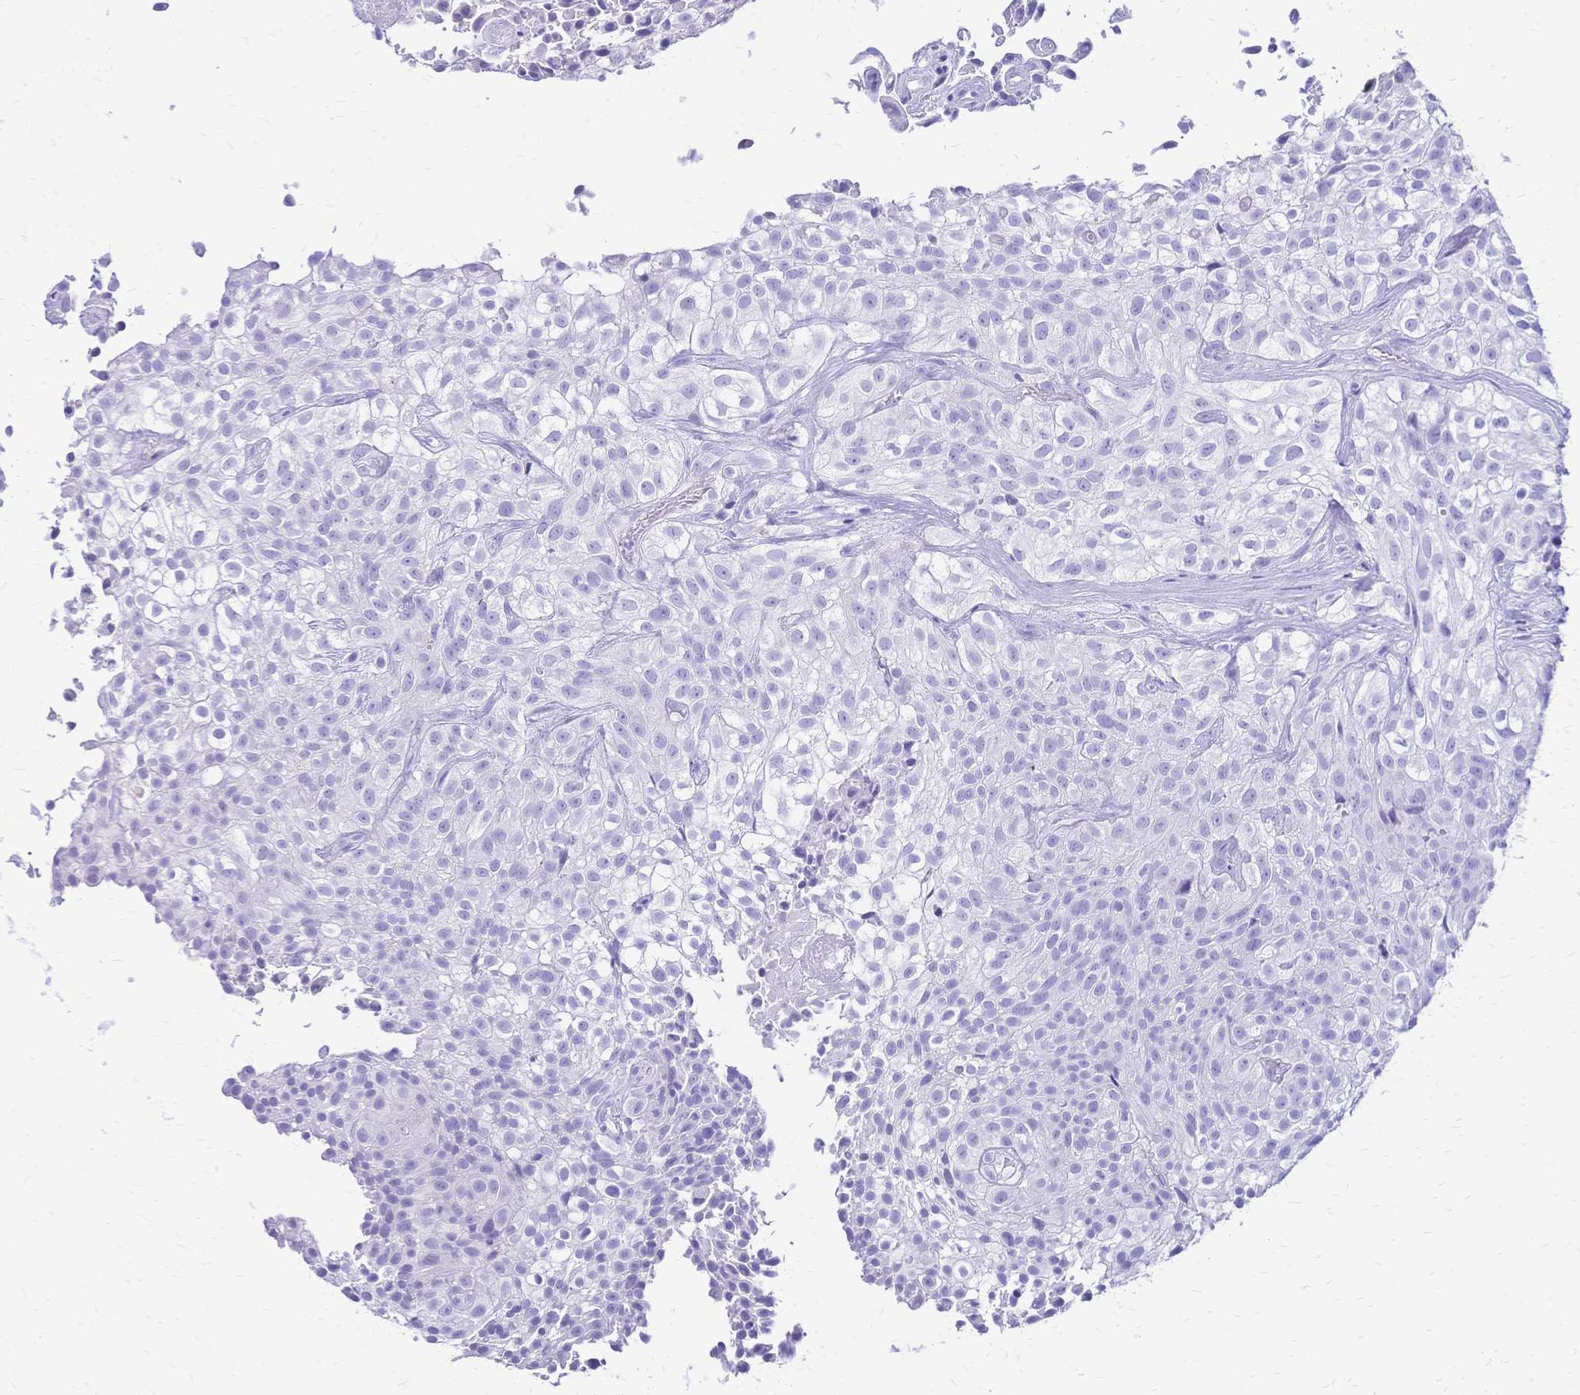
{"staining": {"intensity": "negative", "quantity": "none", "location": "none"}, "tissue": "urothelial cancer", "cell_type": "Tumor cells", "image_type": "cancer", "snomed": [{"axis": "morphology", "description": "Urothelial carcinoma, High grade"}, {"axis": "topography", "description": "Urinary bladder"}], "caption": "The image exhibits no staining of tumor cells in urothelial cancer.", "gene": "FA2H", "patient": {"sex": "male", "age": 56}}